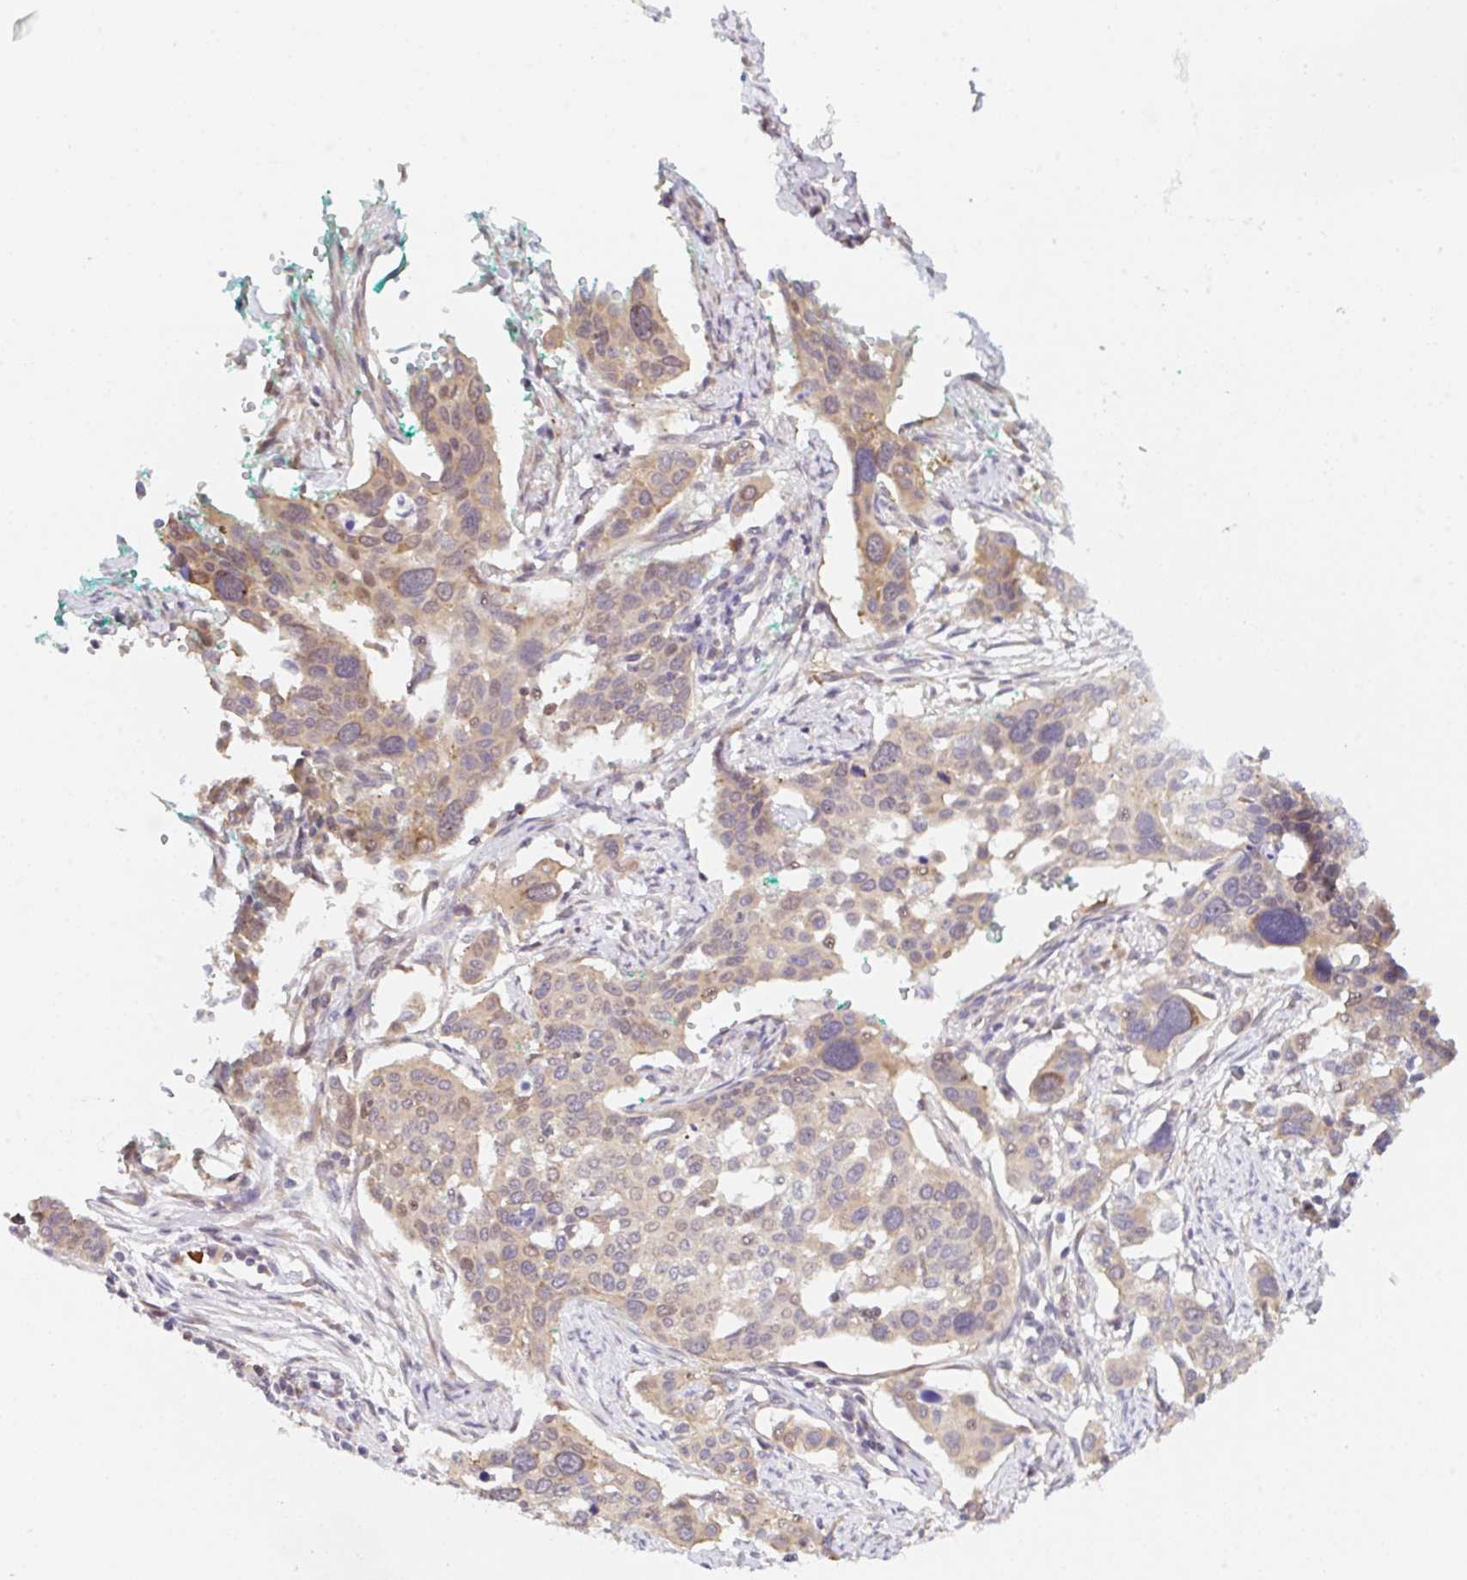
{"staining": {"intensity": "weak", "quantity": ">75%", "location": "cytoplasmic/membranous"}, "tissue": "cervical cancer", "cell_type": "Tumor cells", "image_type": "cancer", "snomed": [{"axis": "morphology", "description": "Squamous cell carcinoma, NOS"}, {"axis": "topography", "description": "Cervix"}], "caption": "Cervical squamous cell carcinoma tissue displays weak cytoplasmic/membranous positivity in approximately >75% of tumor cells, visualized by immunohistochemistry. (Stains: DAB in brown, nuclei in blue, Microscopy: brightfield microscopy at high magnification).", "gene": "TBPL2", "patient": {"sex": "female", "age": 44}}